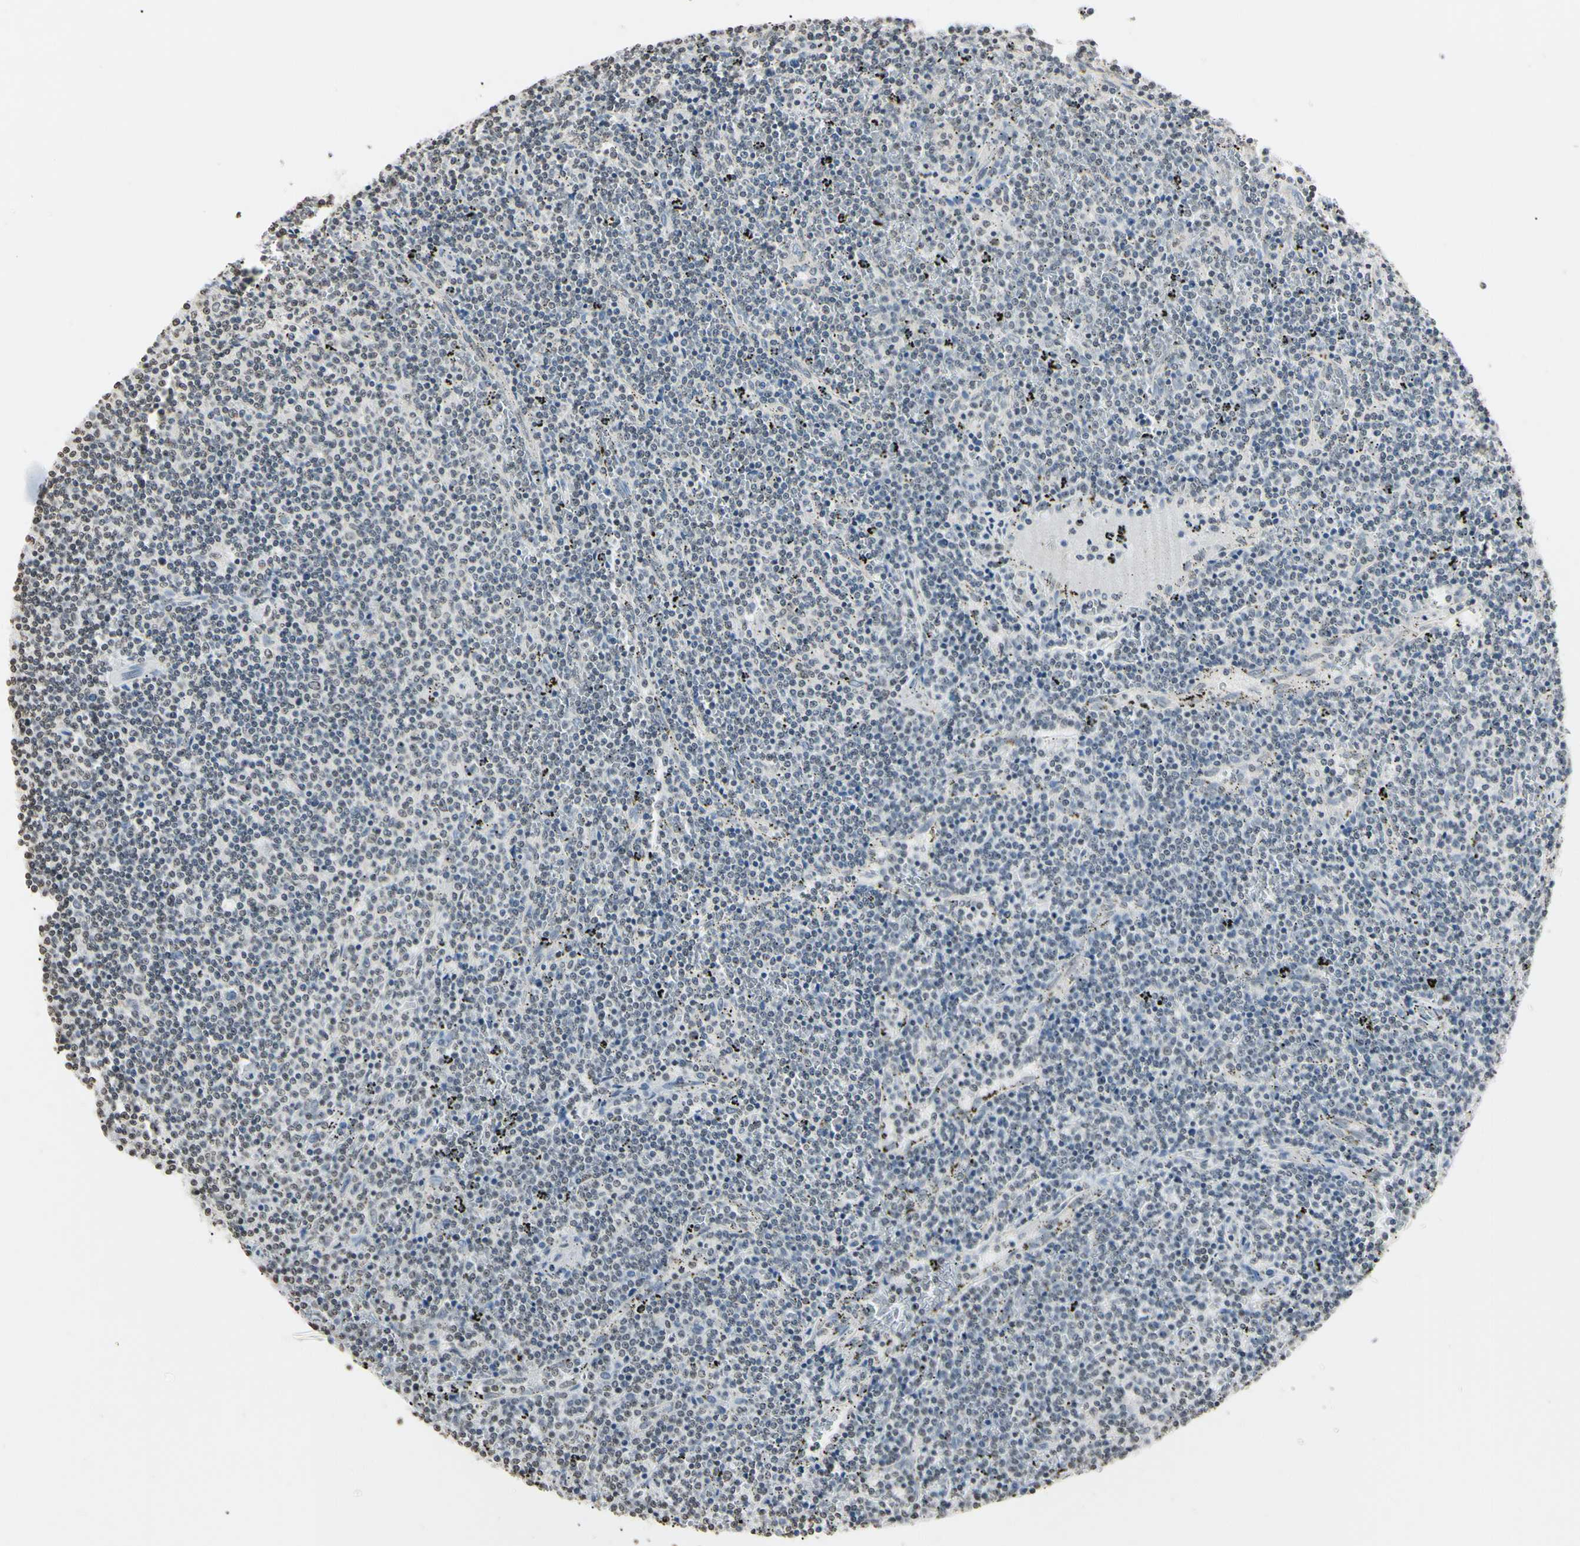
{"staining": {"intensity": "weak", "quantity": "<25%", "location": "nuclear"}, "tissue": "lymphoma", "cell_type": "Tumor cells", "image_type": "cancer", "snomed": [{"axis": "morphology", "description": "Malignant lymphoma, non-Hodgkin's type, Low grade"}, {"axis": "topography", "description": "Spleen"}], "caption": "Immunohistochemistry photomicrograph of neoplastic tissue: human lymphoma stained with DAB (3,3'-diaminobenzidine) displays no significant protein positivity in tumor cells. (Immunohistochemistry, brightfield microscopy, high magnification).", "gene": "CDC45", "patient": {"sex": "female", "age": 50}}